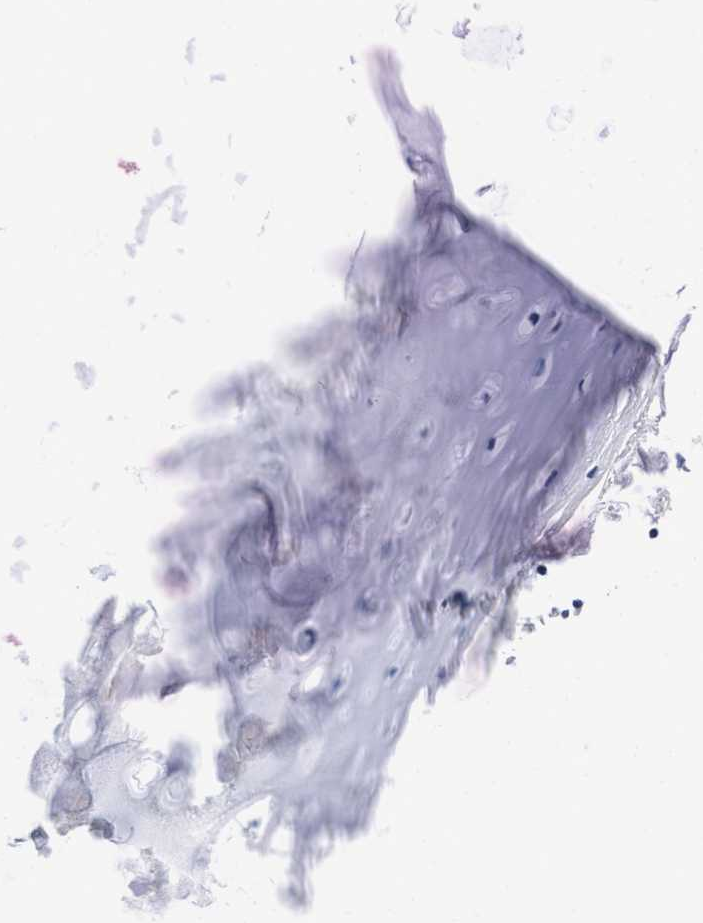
{"staining": {"intensity": "negative", "quantity": "none", "location": "none"}, "tissue": "adipose tissue", "cell_type": "Adipocytes", "image_type": "normal", "snomed": [{"axis": "morphology", "description": "Normal tissue, NOS"}, {"axis": "topography", "description": "Cartilage tissue"}, {"axis": "topography", "description": "Lung"}], "caption": "This is an immunohistochemistry (IHC) image of unremarkable human adipose tissue. There is no expression in adipocytes.", "gene": "ARSG", "patient": {"sex": "female", "age": 77}}